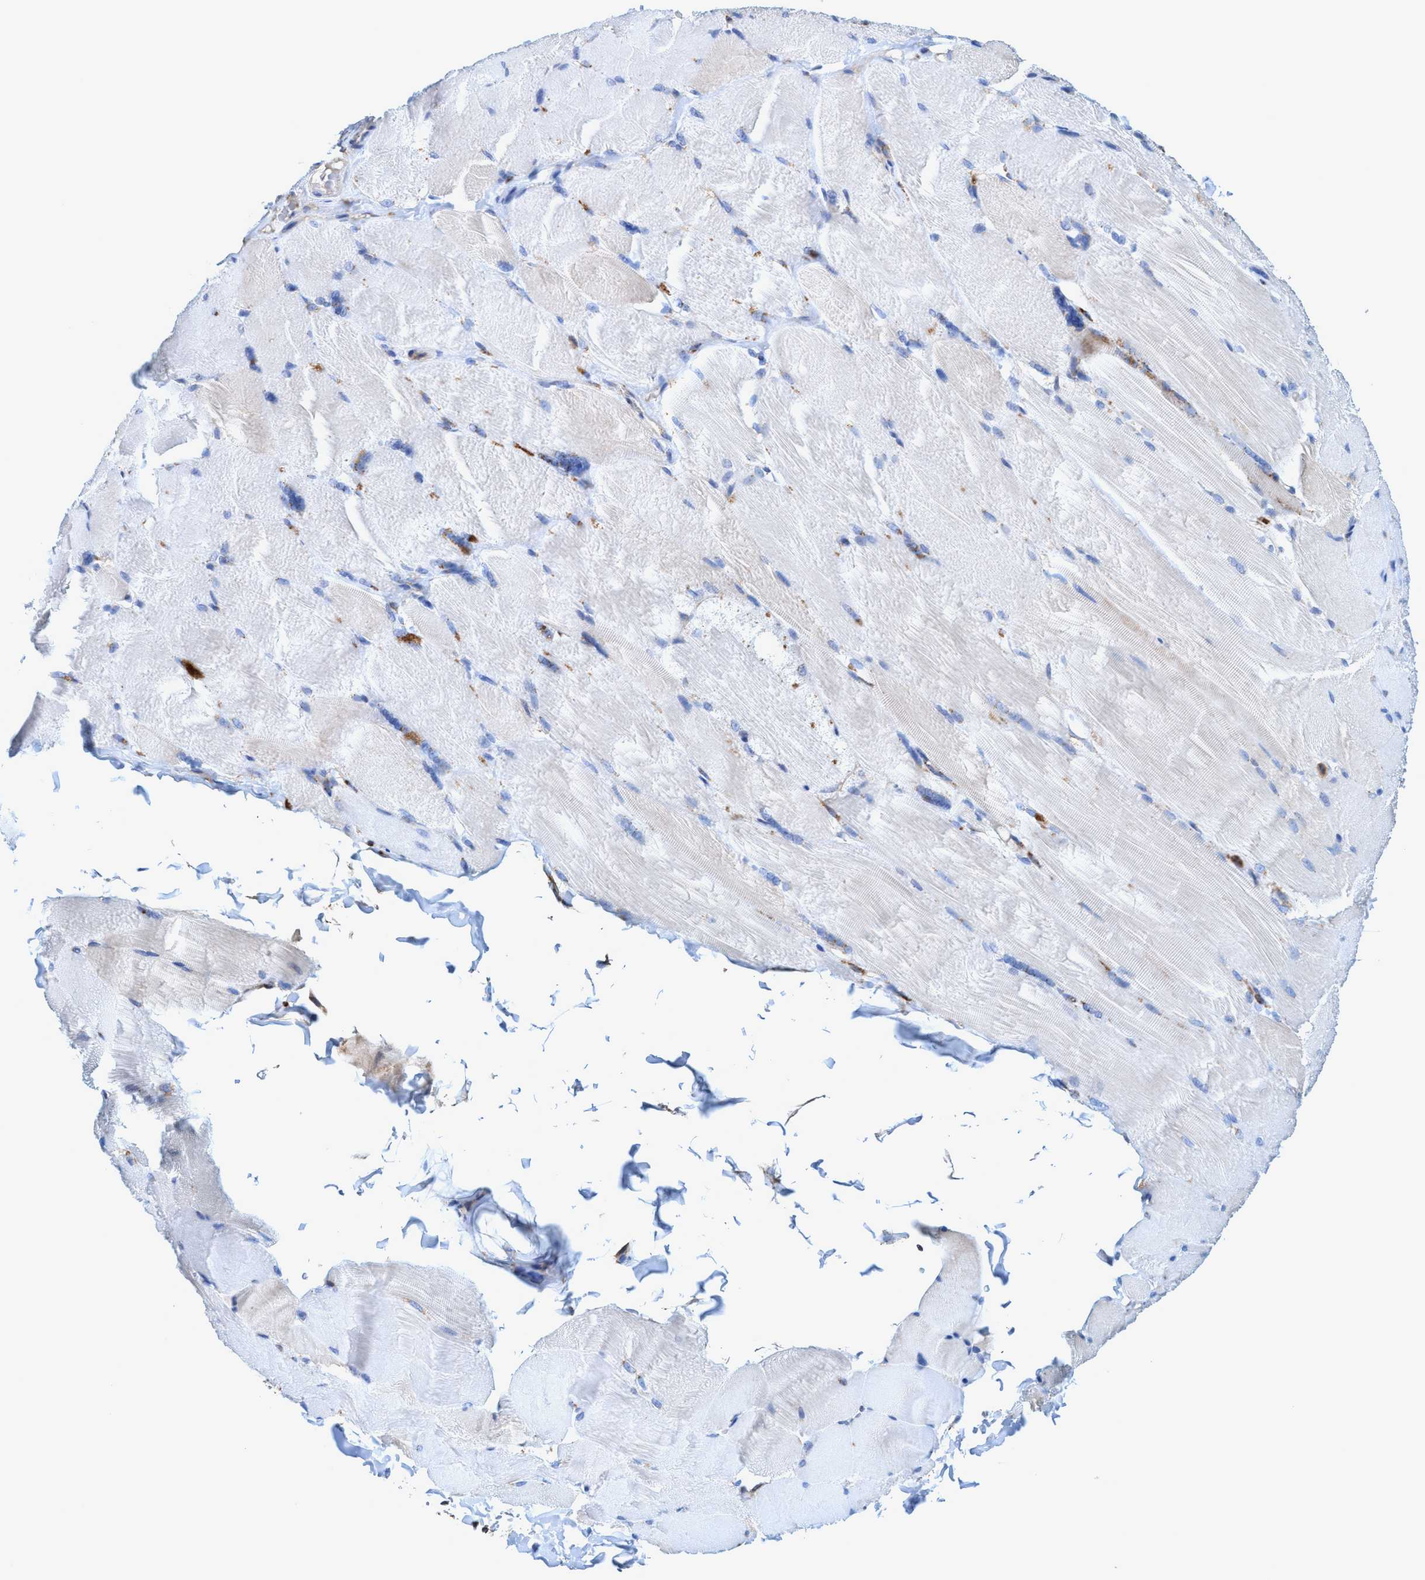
{"staining": {"intensity": "negative", "quantity": "none", "location": "none"}, "tissue": "skeletal muscle", "cell_type": "Myocytes", "image_type": "normal", "snomed": [{"axis": "morphology", "description": "Normal tissue, NOS"}, {"axis": "topography", "description": "Skin"}, {"axis": "topography", "description": "Skeletal muscle"}], "caption": "A high-resolution photomicrograph shows IHC staining of normal skeletal muscle, which reveals no significant positivity in myocytes. (Brightfield microscopy of DAB immunohistochemistry at high magnification).", "gene": "TRIM65", "patient": {"sex": "male", "age": 83}}